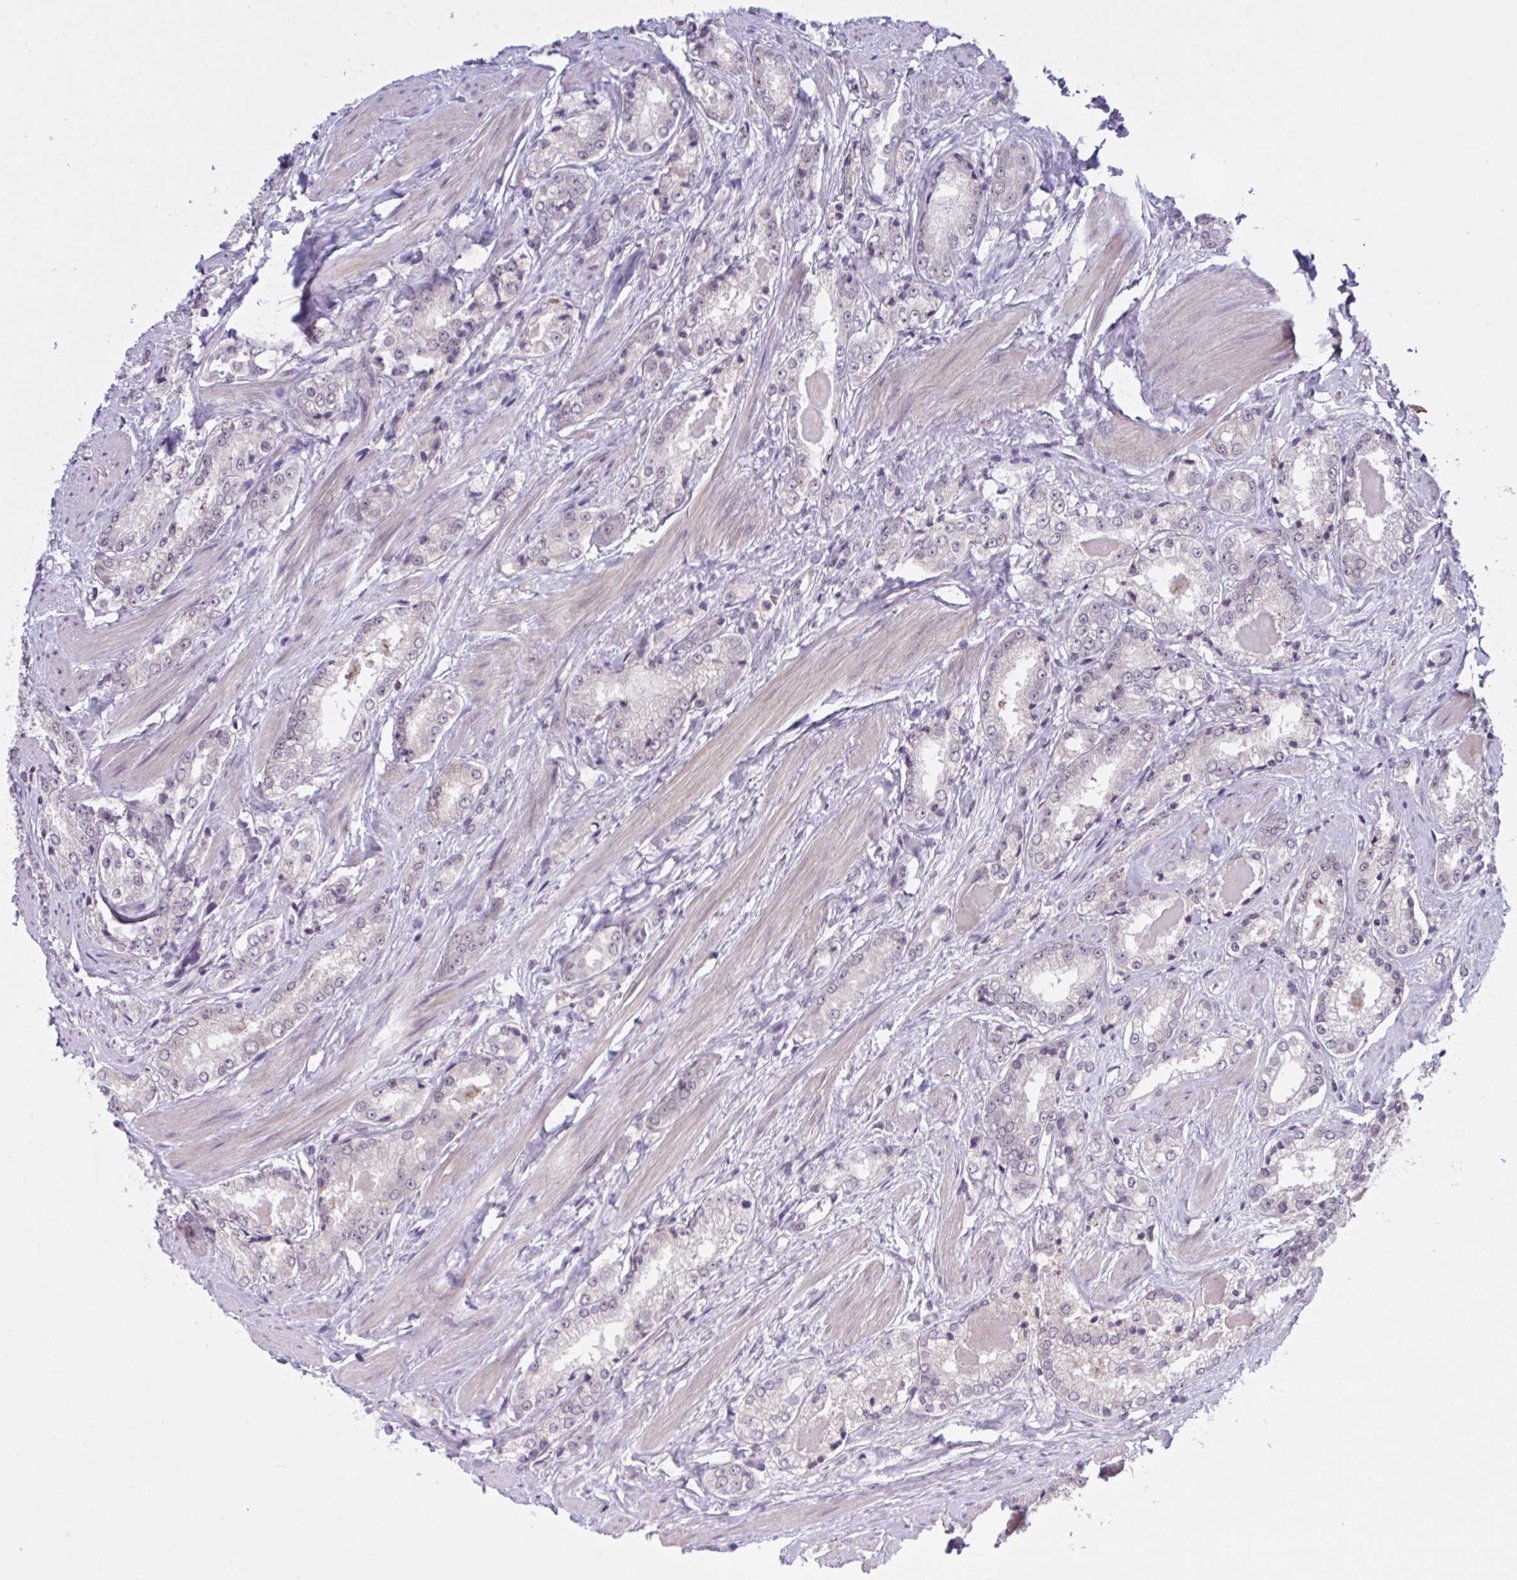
{"staining": {"intensity": "negative", "quantity": "none", "location": "none"}, "tissue": "prostate cancer", "cell_type": "Tumor cells", "image_type": "cancer", "snomed": [{"axis": "morphology", "description": "Adenocarcinoma, NOS"}, {"axis": "morphology", "description": "Adenocarcinoma, Low grade"}, {"axis": "topography", "description": "Prostate"}], "caption": "Tumor cells show no significant protein staining in prostate cancer (adenocarcinoma (low-grade)).", "gene": "TTC7B", "patient": {"sex": "male", "age": 68}}